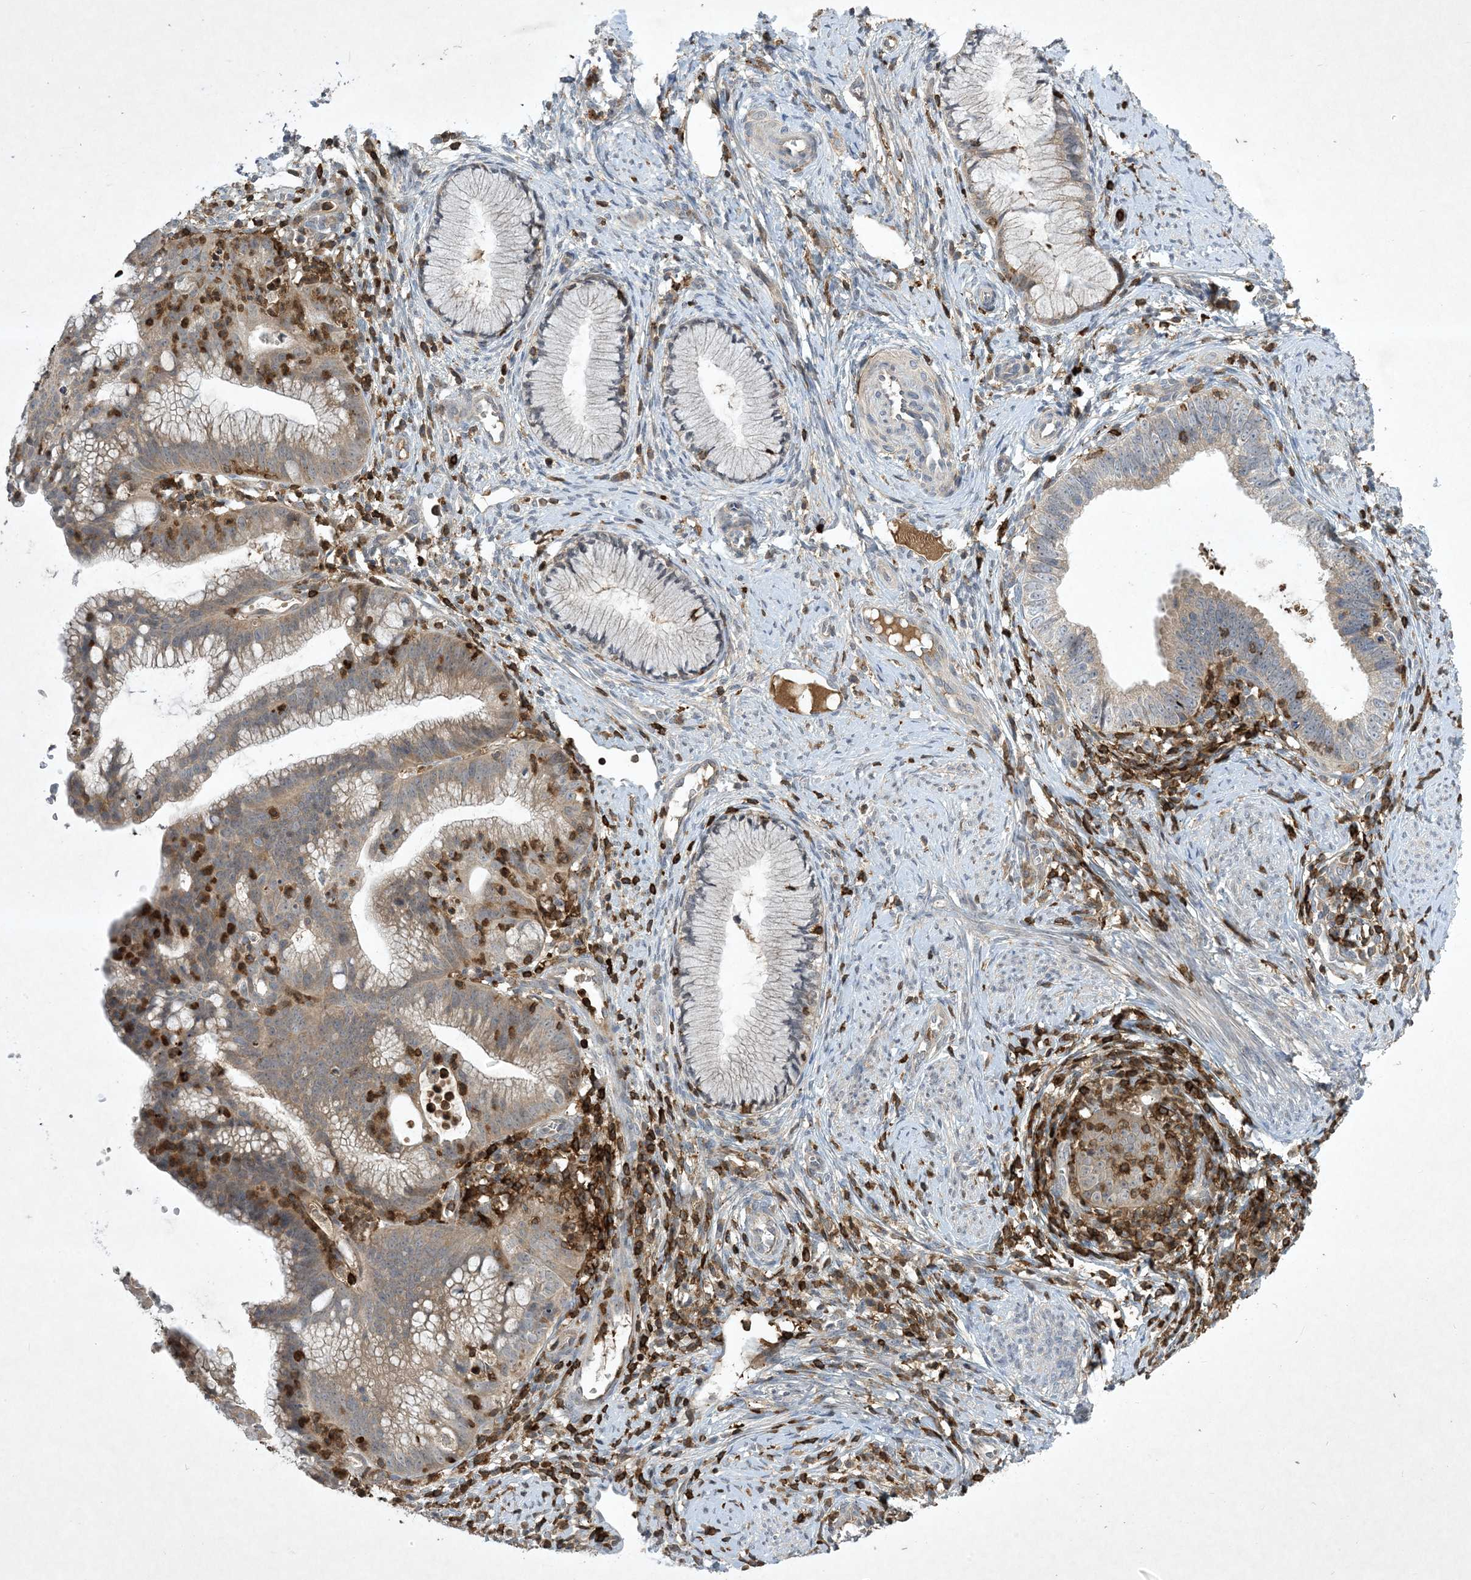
{"staining": {"intensity": "weak", "quantity": "25%-75%", "location": "cytoplasmic/membranous"}, "tissue": "cervical cancer", "cell_type": "Tumor cells", "image_type": "cancer", "snomed": [{"axis": "morphology", "description": "Adenocarcinoma, NOS"}, {"axis": "topography", "description": "Cervix"}], "caption": "DAB (3,3'-diaminobenzidine) immunohistochemical staining of human cervical cancer (adenocarcinoma) exhibits weak cytoplasmic/membranous protein expression in about 25%-75% of tumor cells.", "gene": "AK9", "patient": {"sex": "female", "age": 36}}